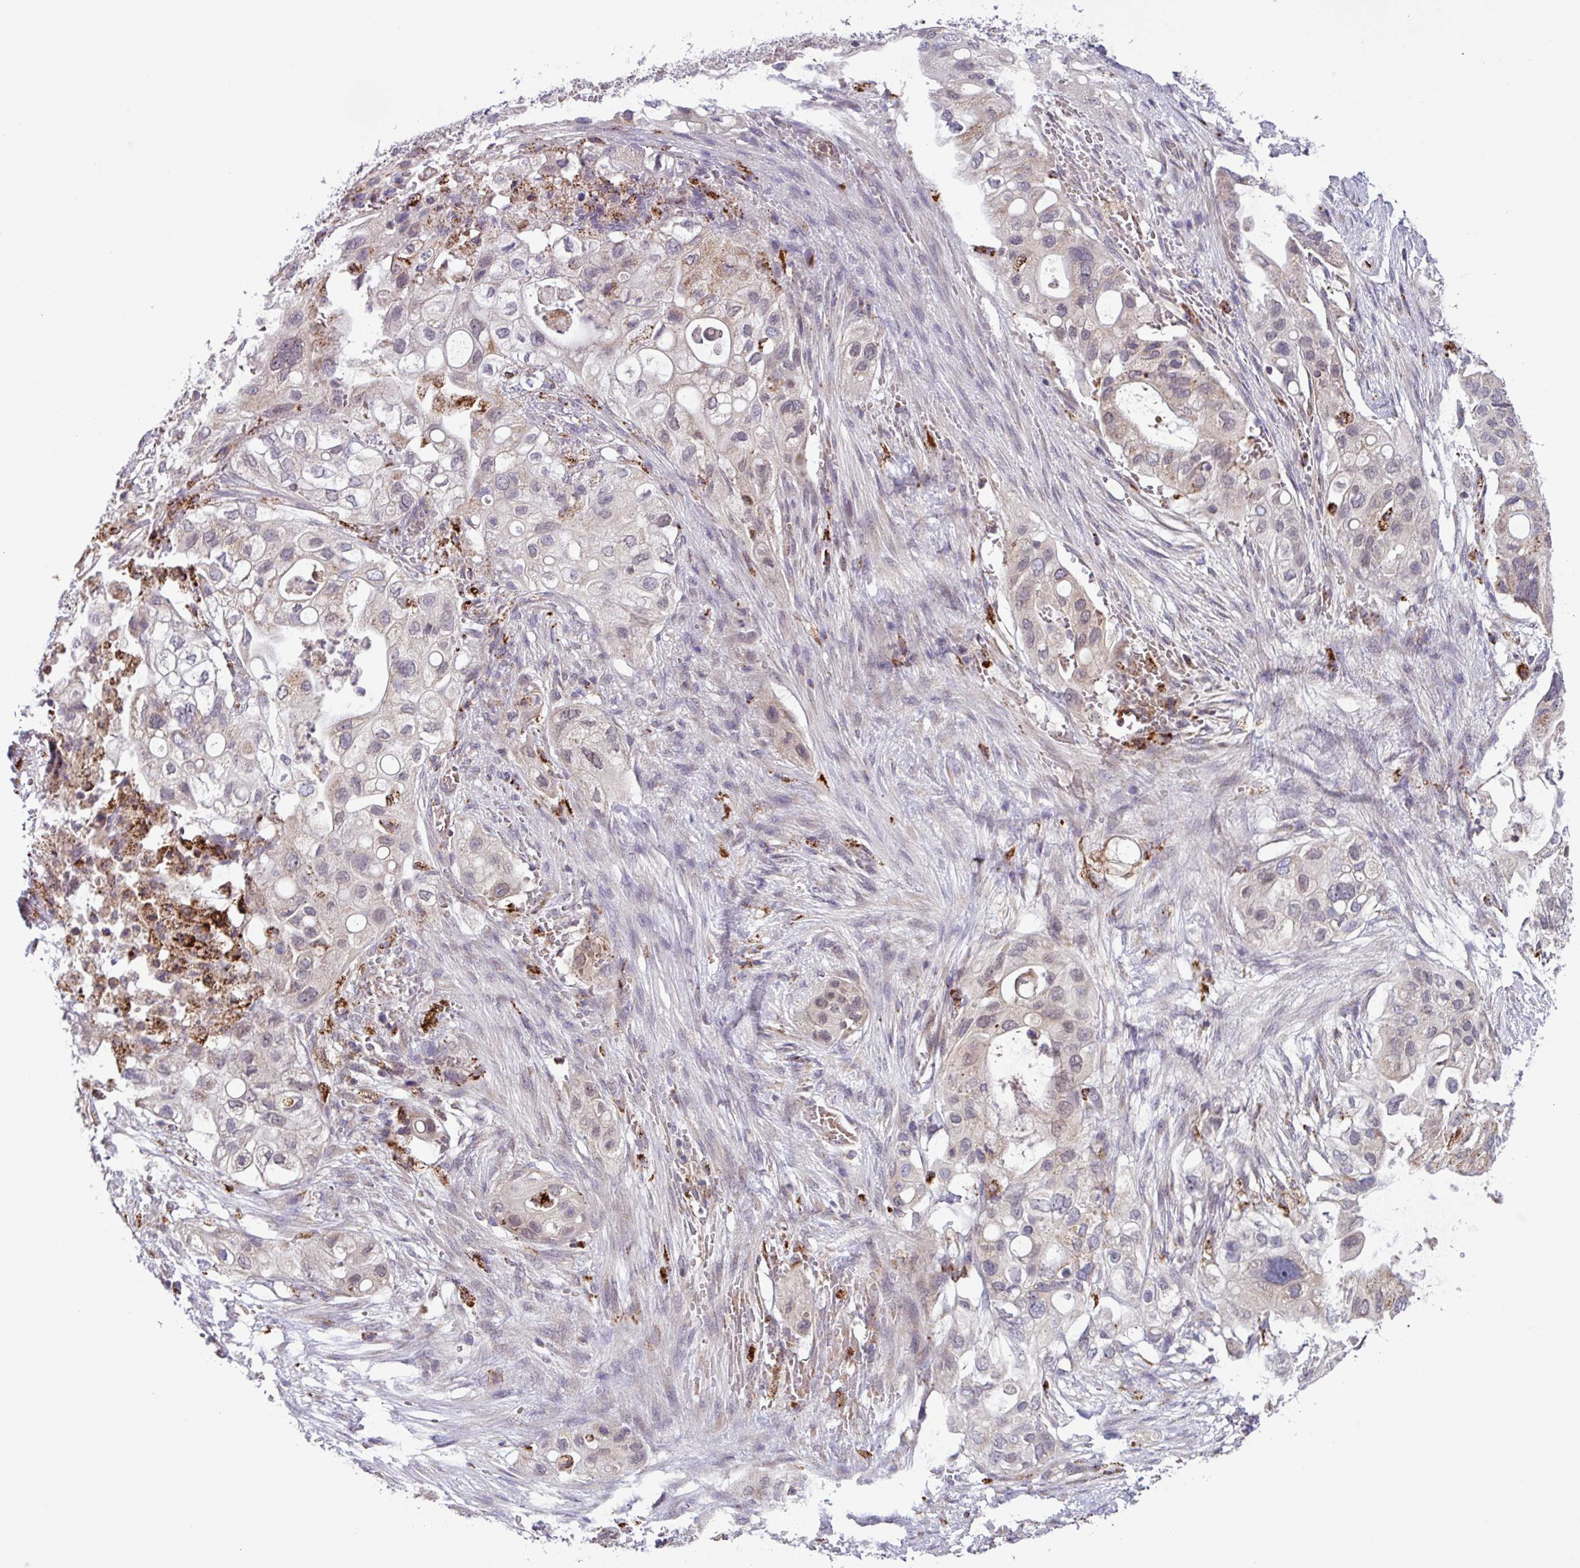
{"staining": {"intensity": "weak", "quantity": "<25%", "location": "cytoplasmic/membranous"}, "tissue": "pancreatic cancer", "cell_type": "Tumor cells", "image_type": "cancer", "snomed": [{"axis": "morphology", "description": "Adenocarcinoma, NOS"}, {"axis": "topography", "description": "Pancreas"}], "caption": "An immunohistochemistry micrograph of pancreatic adenocarcinoma is shown. There is no staining in tumor cells of pancreatic adenocarcinoma. (IHC, brightfield microscopy, high magnification).", "gene": "AKIRIN1", "patient": {"sex": "female", "age": 72}}